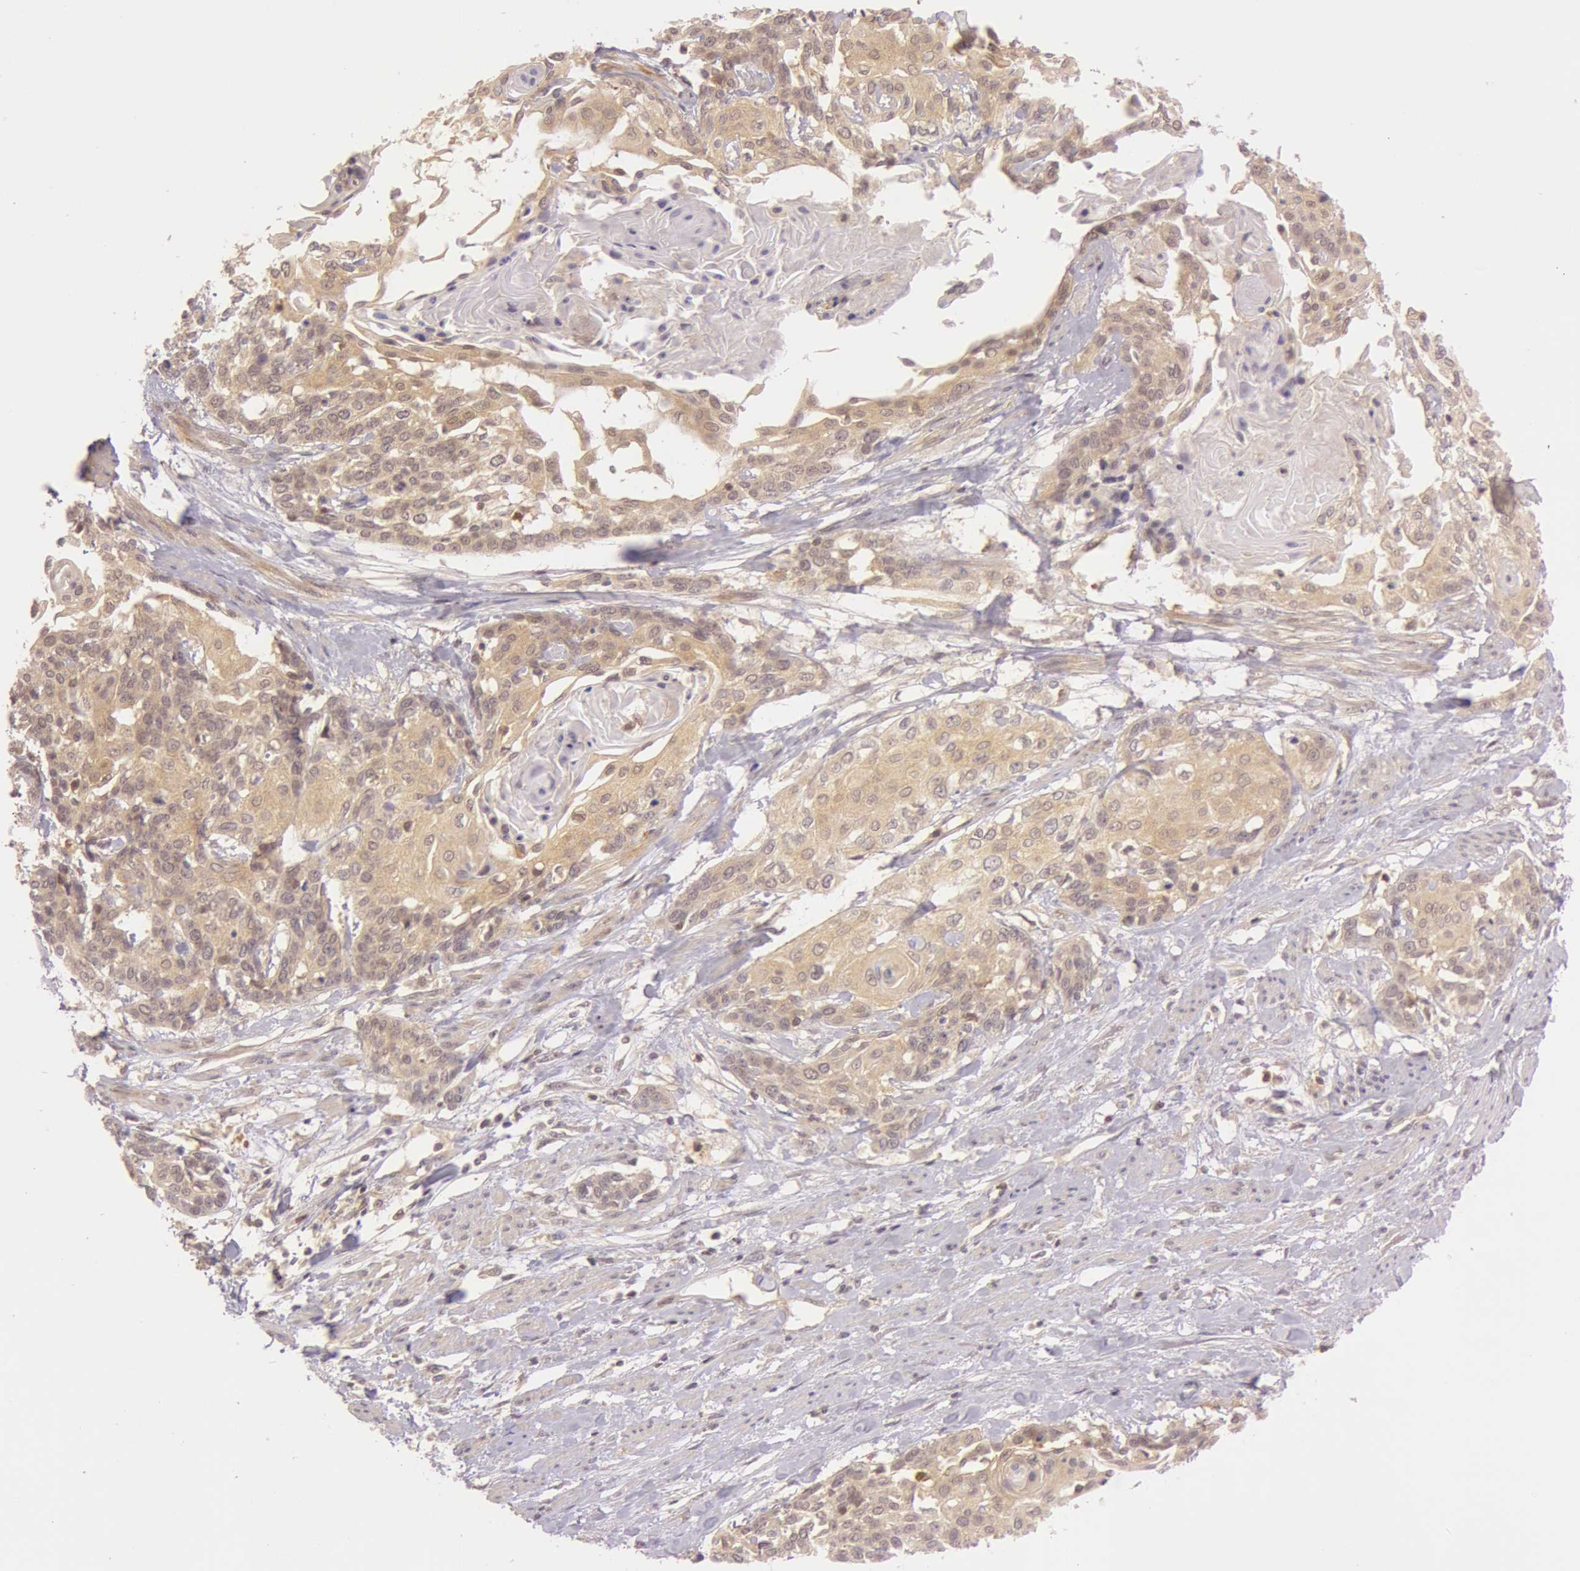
{"staining": {"intensity": "weak", "quantity": ">75%", "location": "cytoplasmic/membranous"}, "tissue": "cervical cancer", "cell_type": "Tumor cells", "image_type": "cancer", "snomed": [{"axis": "morphology", "description": "Squamous cell carcinoma, NOS"}, {"axis": "topography", "description": "Cervix"}], "caption": "Protein analysis of squamous cell carcinoma (cervical) tissue shows weak cytoplasmic/membranous staining in about >75% of tumor cells.", "gene": "ATG2B", "patient": {"sex": "female", "age": 57}}